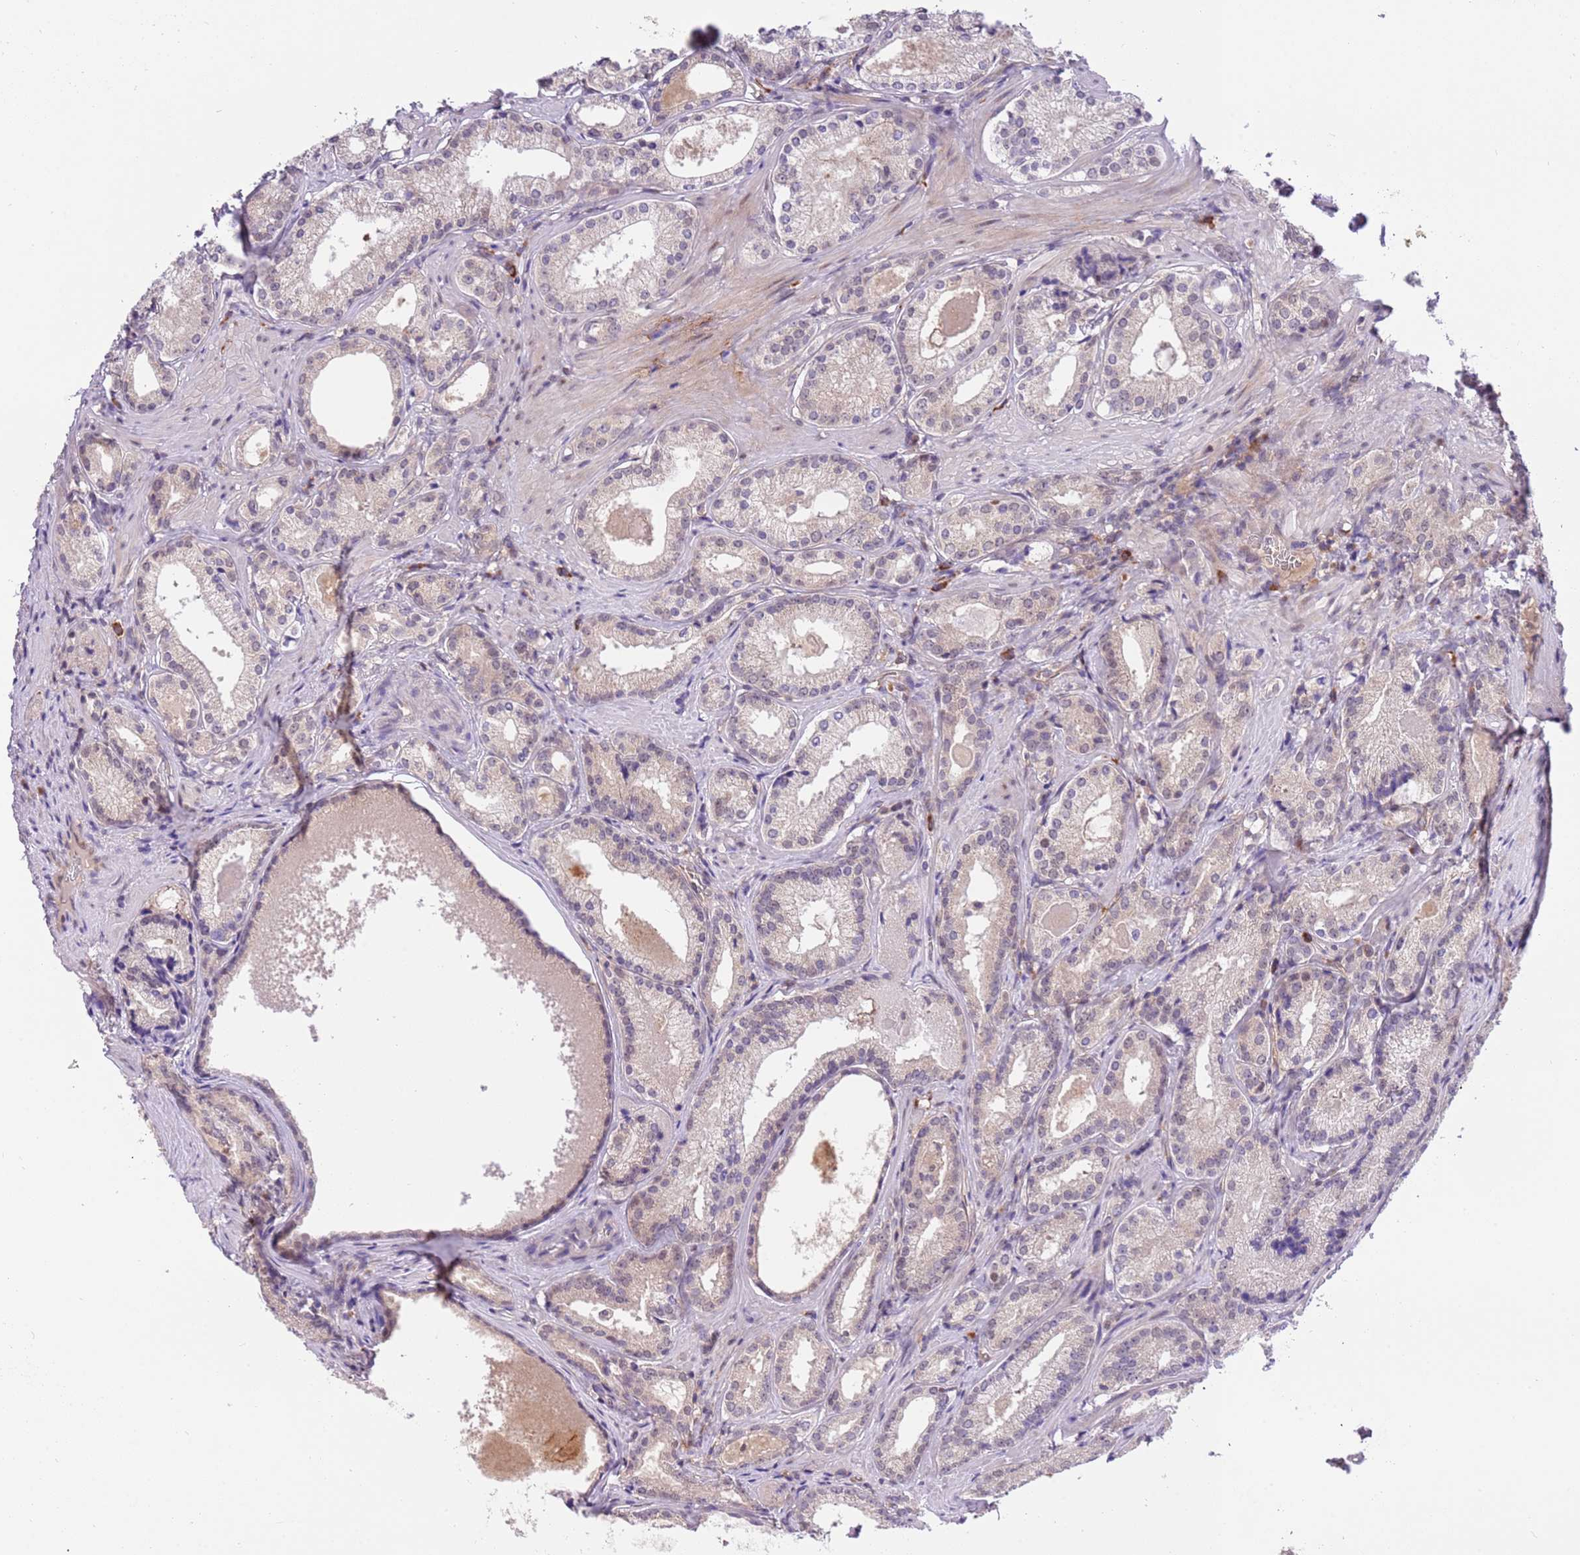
{"staining": {"intensity": "negative", "quantity": "none", "location": "none"}, "tissue": "prostate cancer", "cell_type": "Tumor cells", "image_type": "cancer", "snomed": [{"axis": "morphology", "description": "Adenocarcinoma, Low grade"}, {"axis": "topography", "description": "Prostate"}], "caption": "DAB immunohistochemical staining of human prostate cancer (low-grade adenocarcinoma) displays no significant positivity in tumor cells. (Stains: DAB (3,3'-diaminobenzidine) immunohistochemistry (IHC) with hematoxylin counter stain, Microscopy: brightfield microscopy at high magnification).", "gene": "MAGEF1", "patient": {"sex": "male", "age": 57}}